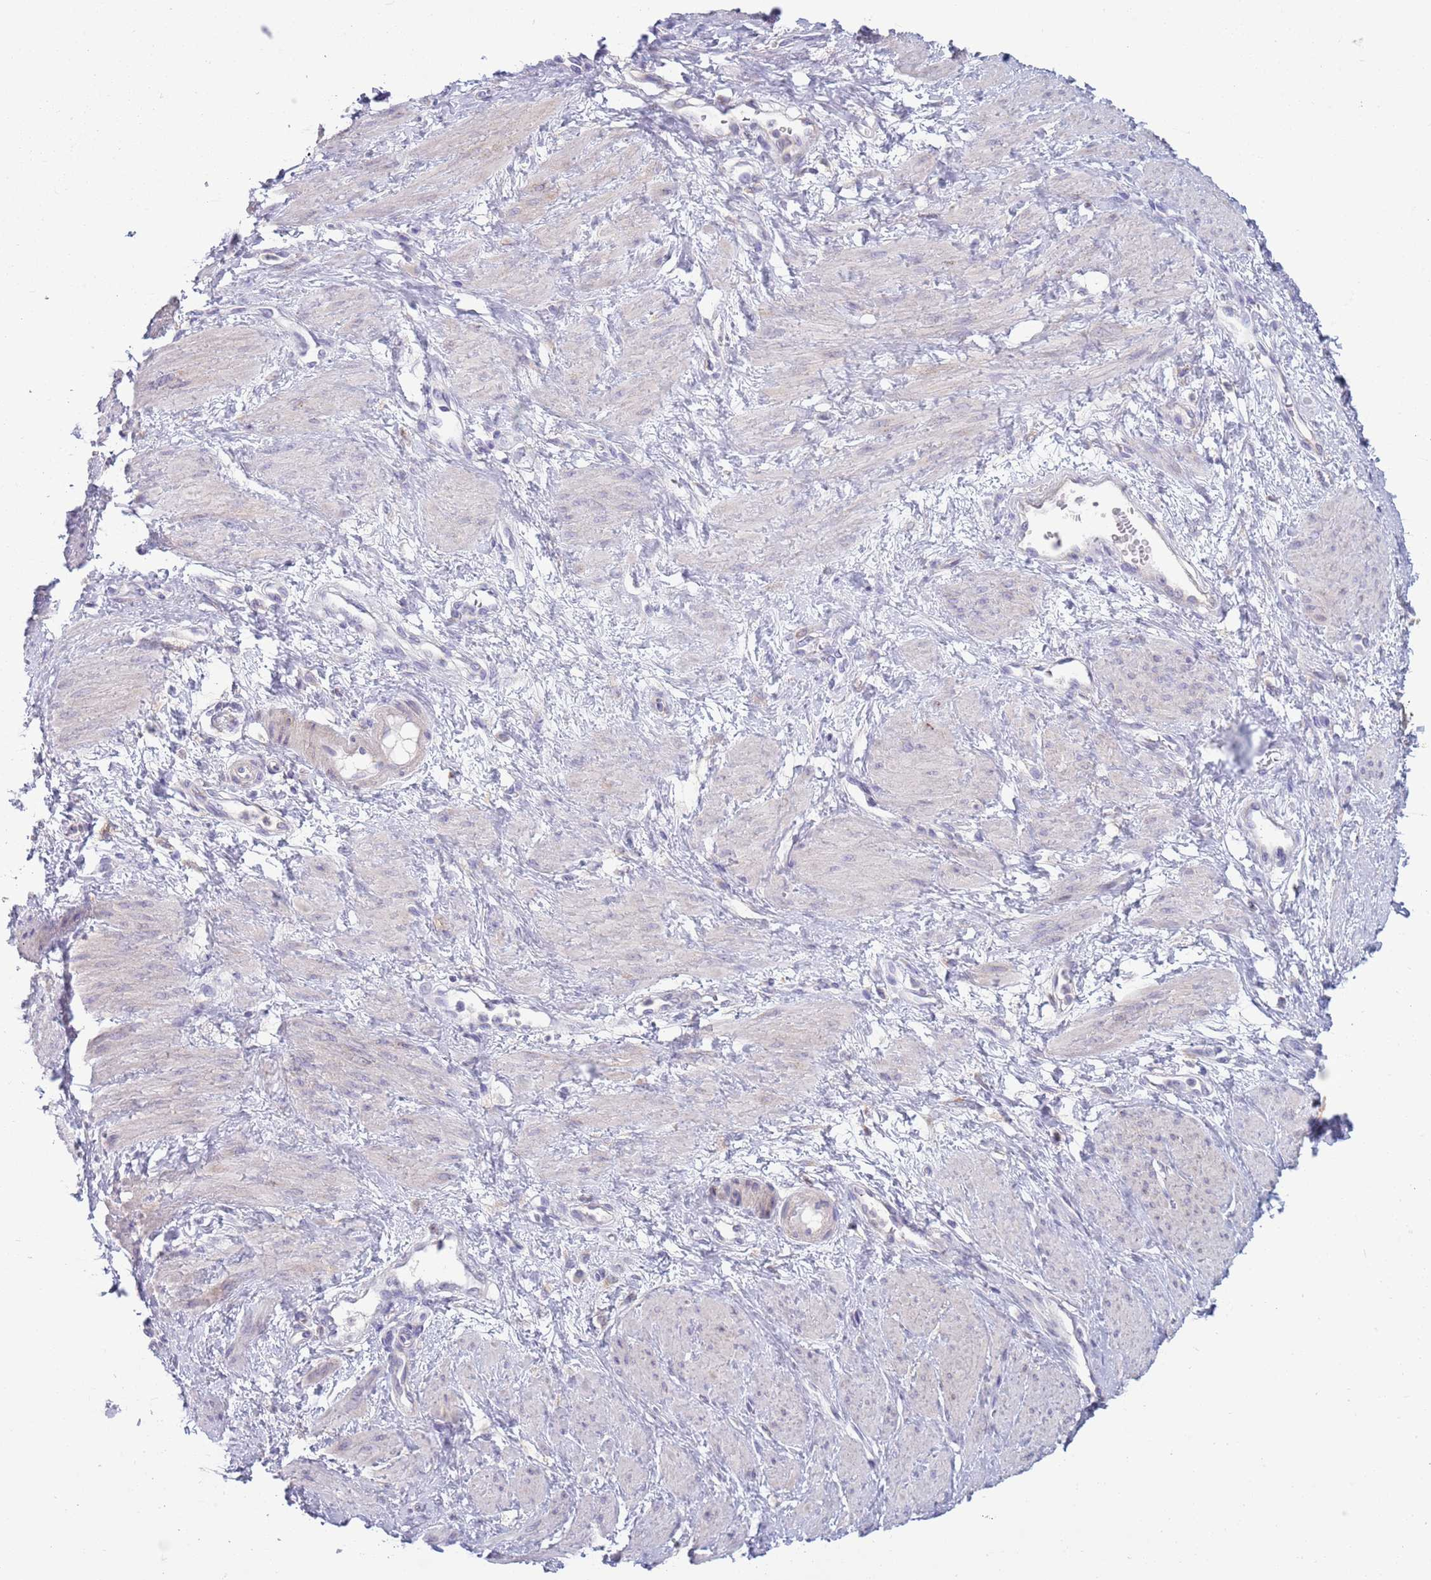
{"staining": {"intensity": "negative", "quantity": "none", "location": "none"}, "tissue": "smooth muscle", "cell_type": "Smooth muscle cells", "image_type": "normal", "snomed": [{"axis": "morphology", "description": "Normal tissue, NOS"}, {"axis": "topography", "description": "Smooth muscle"}, {"axis": "topography", "description": "Uterus"}], "caption": "Immunohistochemical staining of benign human smooth muscle demonstrates no significant positivity in smooth muscle cells.", "gene": "ACSBG1", "patient": {"sex": "female", "age": 39}}